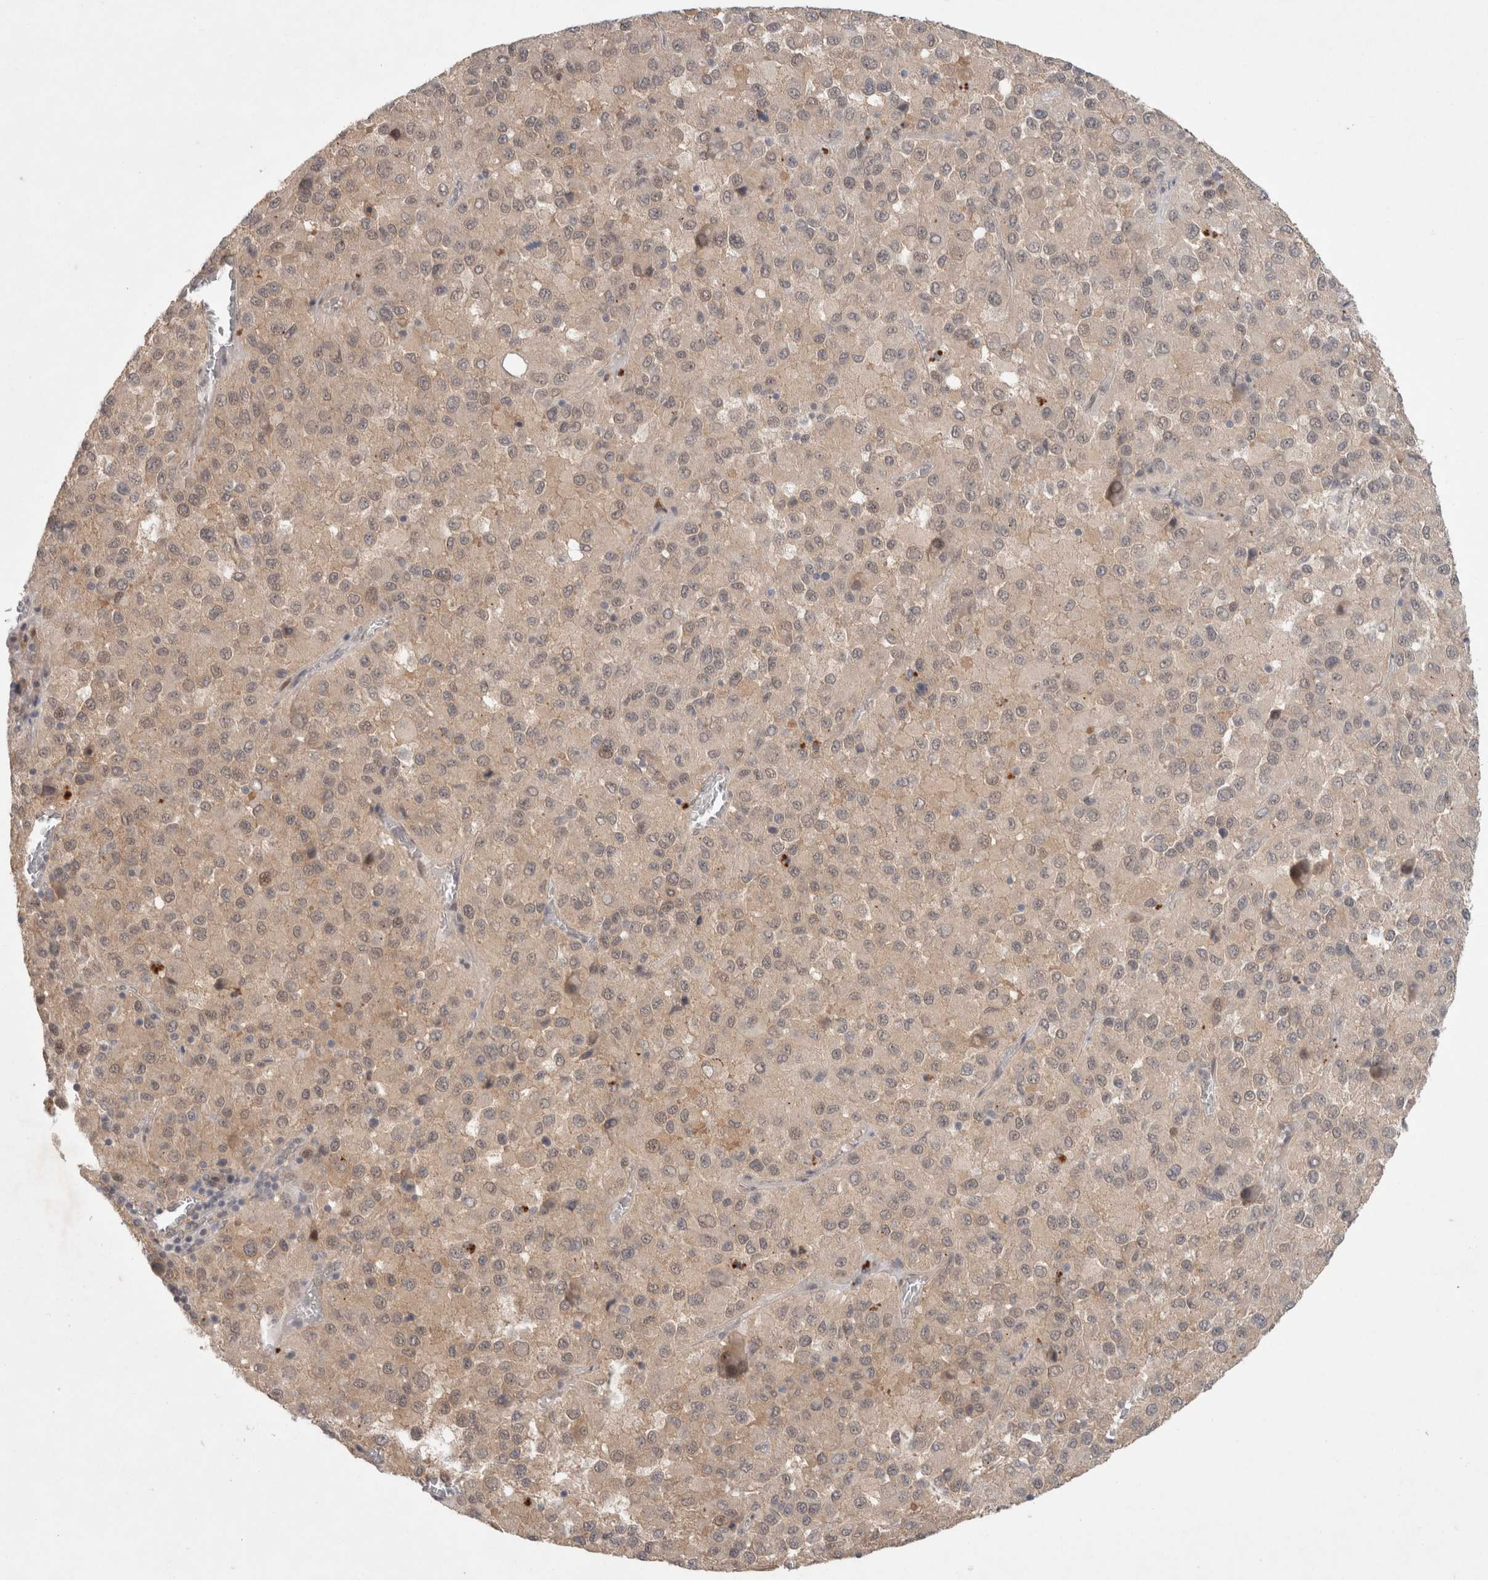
{"staining": {"intensity": "weak", "quantity": "<25%", "location": "cytoplasmic/membranous"}, "tissue": "melanoma", "cell_type": "Tumor cells", "image_type": "cancer", "snomed": [{"axis": "morphology", "description": "Malignant melanoma, Metastatic site"}, {"axis": "topography", "description": "Lung"}], "caption": "Malignant melanoma (metastatic site) was stained to show a protein in brown. There is no significant staining in tumor cells.", "gene": "RASAL2", "patient": {"sex": "male", "age": 64}}